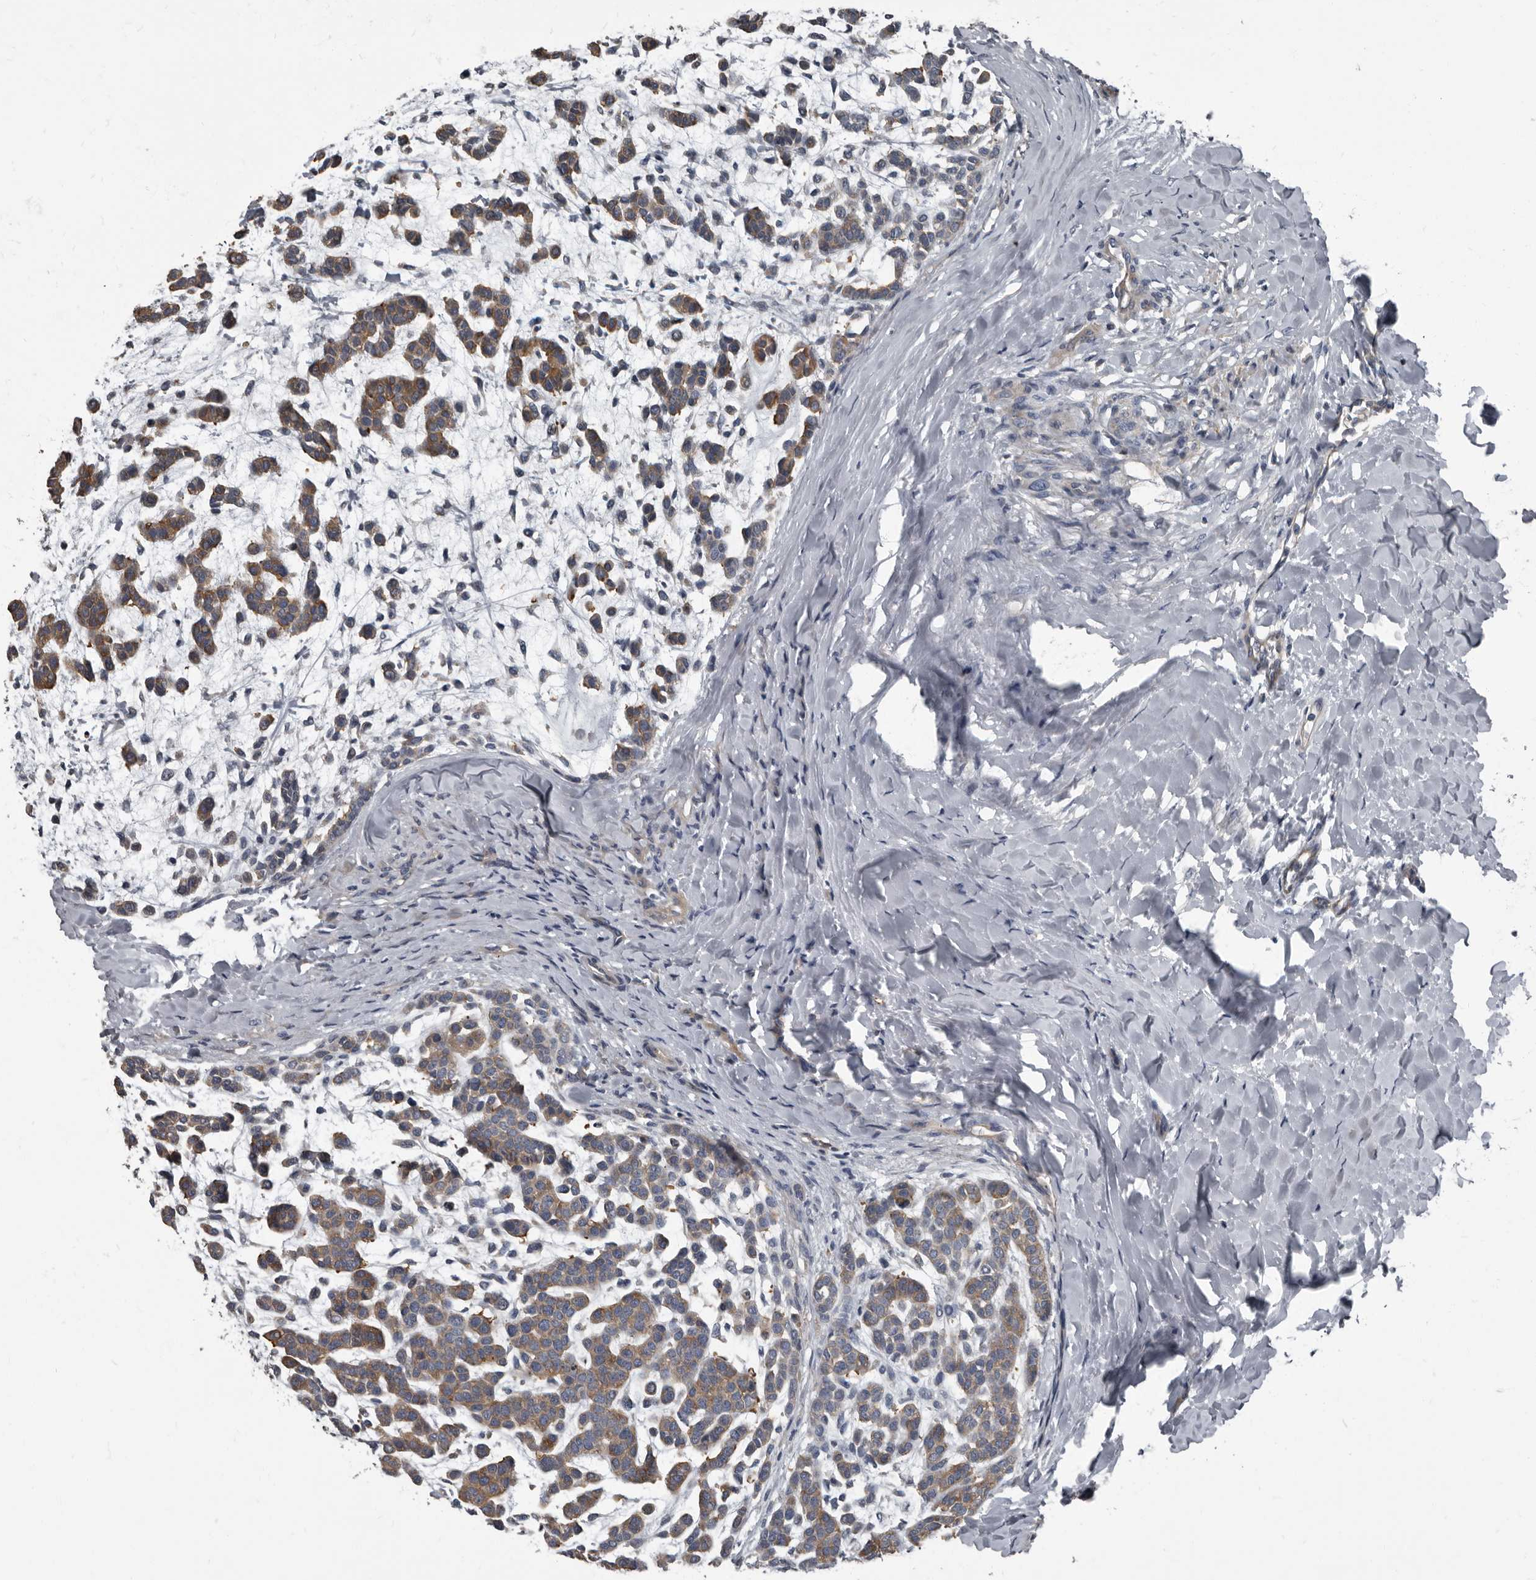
{"staining": {"intensity": "moderate", "quantity": ">75%", "location": "cytoplasmic/membranous"}, "tissue": "head and neck cancer", "cell_type": "Tumor cells", "image_type": "cancer", "snomed": [{"axis": "morphology", "description": "Adenocarcinoma, NOS"}, {"axis": "morphology", "description": "Adenoma, NOS"}, {"axis": "topography", "description": "Head-Neck"}], "caption": "Protein positivity by immunohistochemistry (IHC) reveals moderate cytoplasmic/membranous positivity in about >75% of tumor cells in adenocarcinoma (head and neck). Nuclei are stained in blue.", "gene": "TPD52L1", "patient": {"sex": "female", "age": 55}}